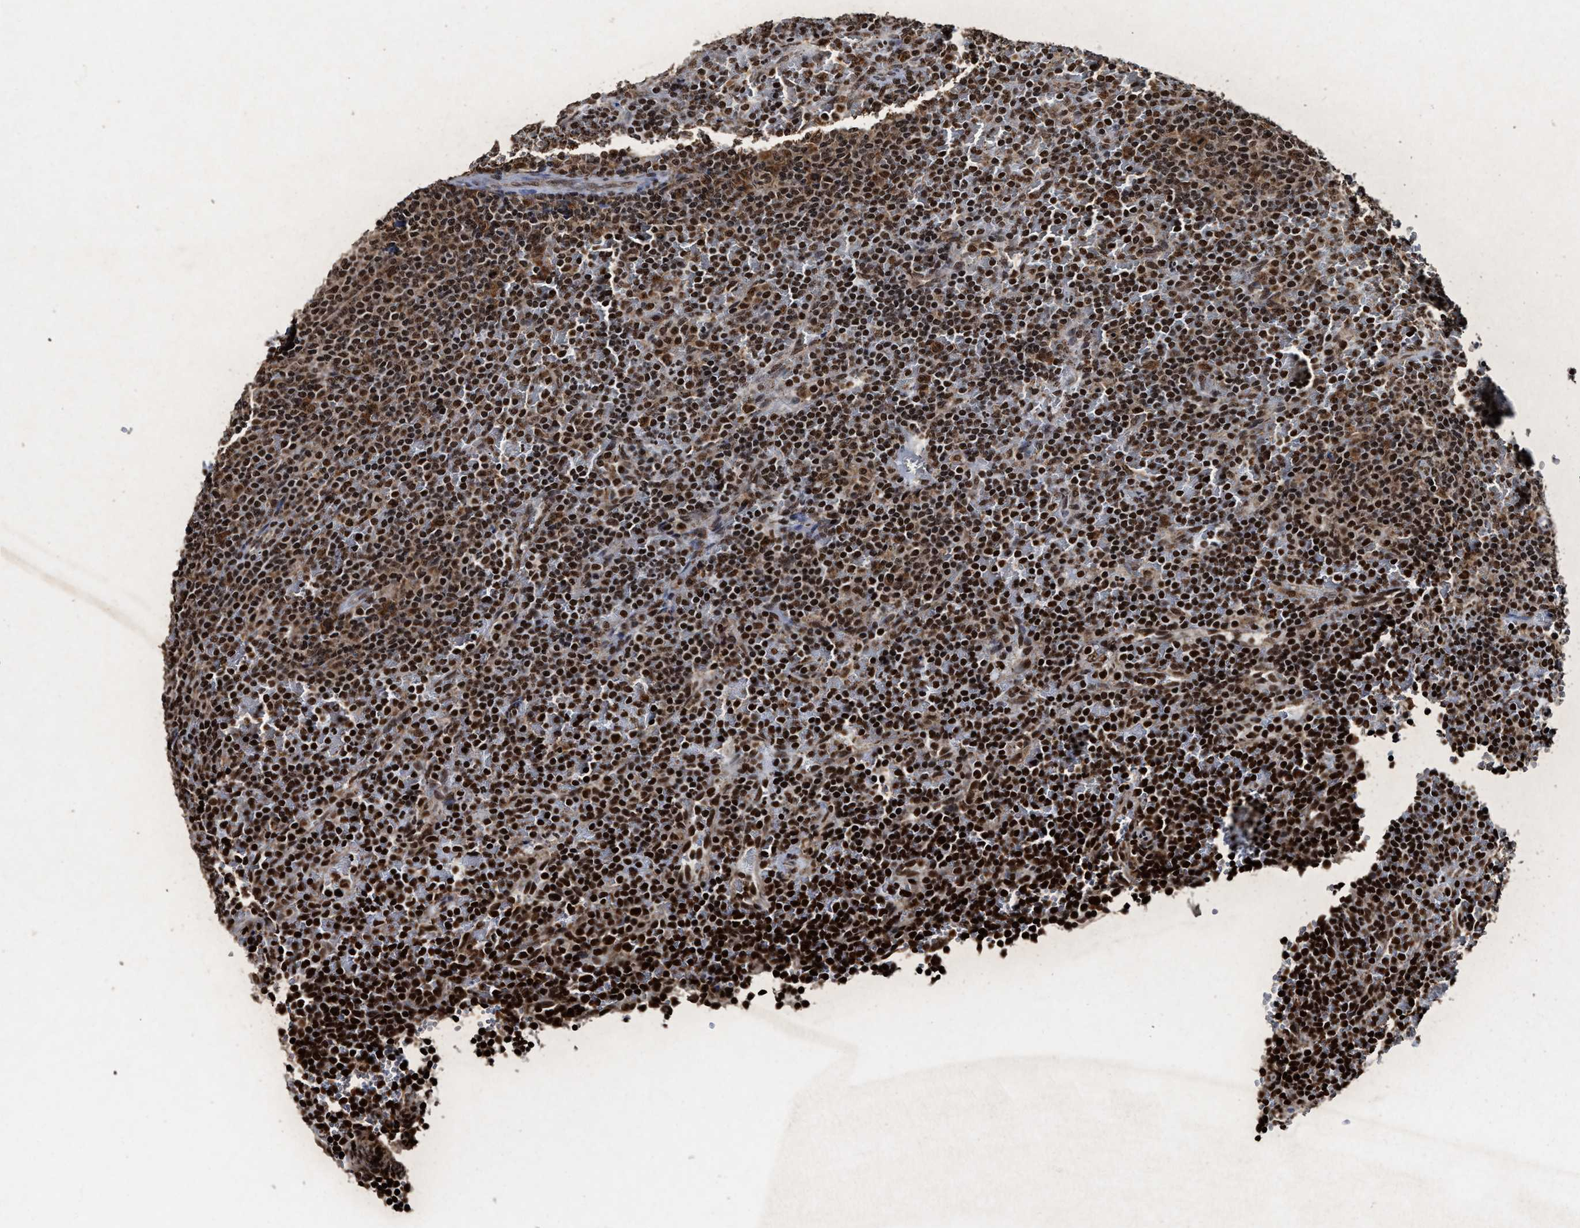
{"staining": {"intensity": "strong", "quantity": ">75%", "location": "cytoplasmic/membranous,nuclear"}, "tissue": "lymphoma", "cell_type": "Tumor cells", "image_type": "cancer", "snomed": [{"axis": "morphology", "description": "Malignant lymphoma, non-Hodgkin's type, Low grade"}, {"axis": "topography", "description": "Spleen"}], "caption": "Brown immunohistochemical staining in human malignant lymphoma, non-Hodgkin's type (low-grade) reveals strong cytoplasmic/membranous and nuclear positivity in approximately >75% of tumor cells.", "gene": "ALYREF", "patient": {"sex": "female", "age": 77}}